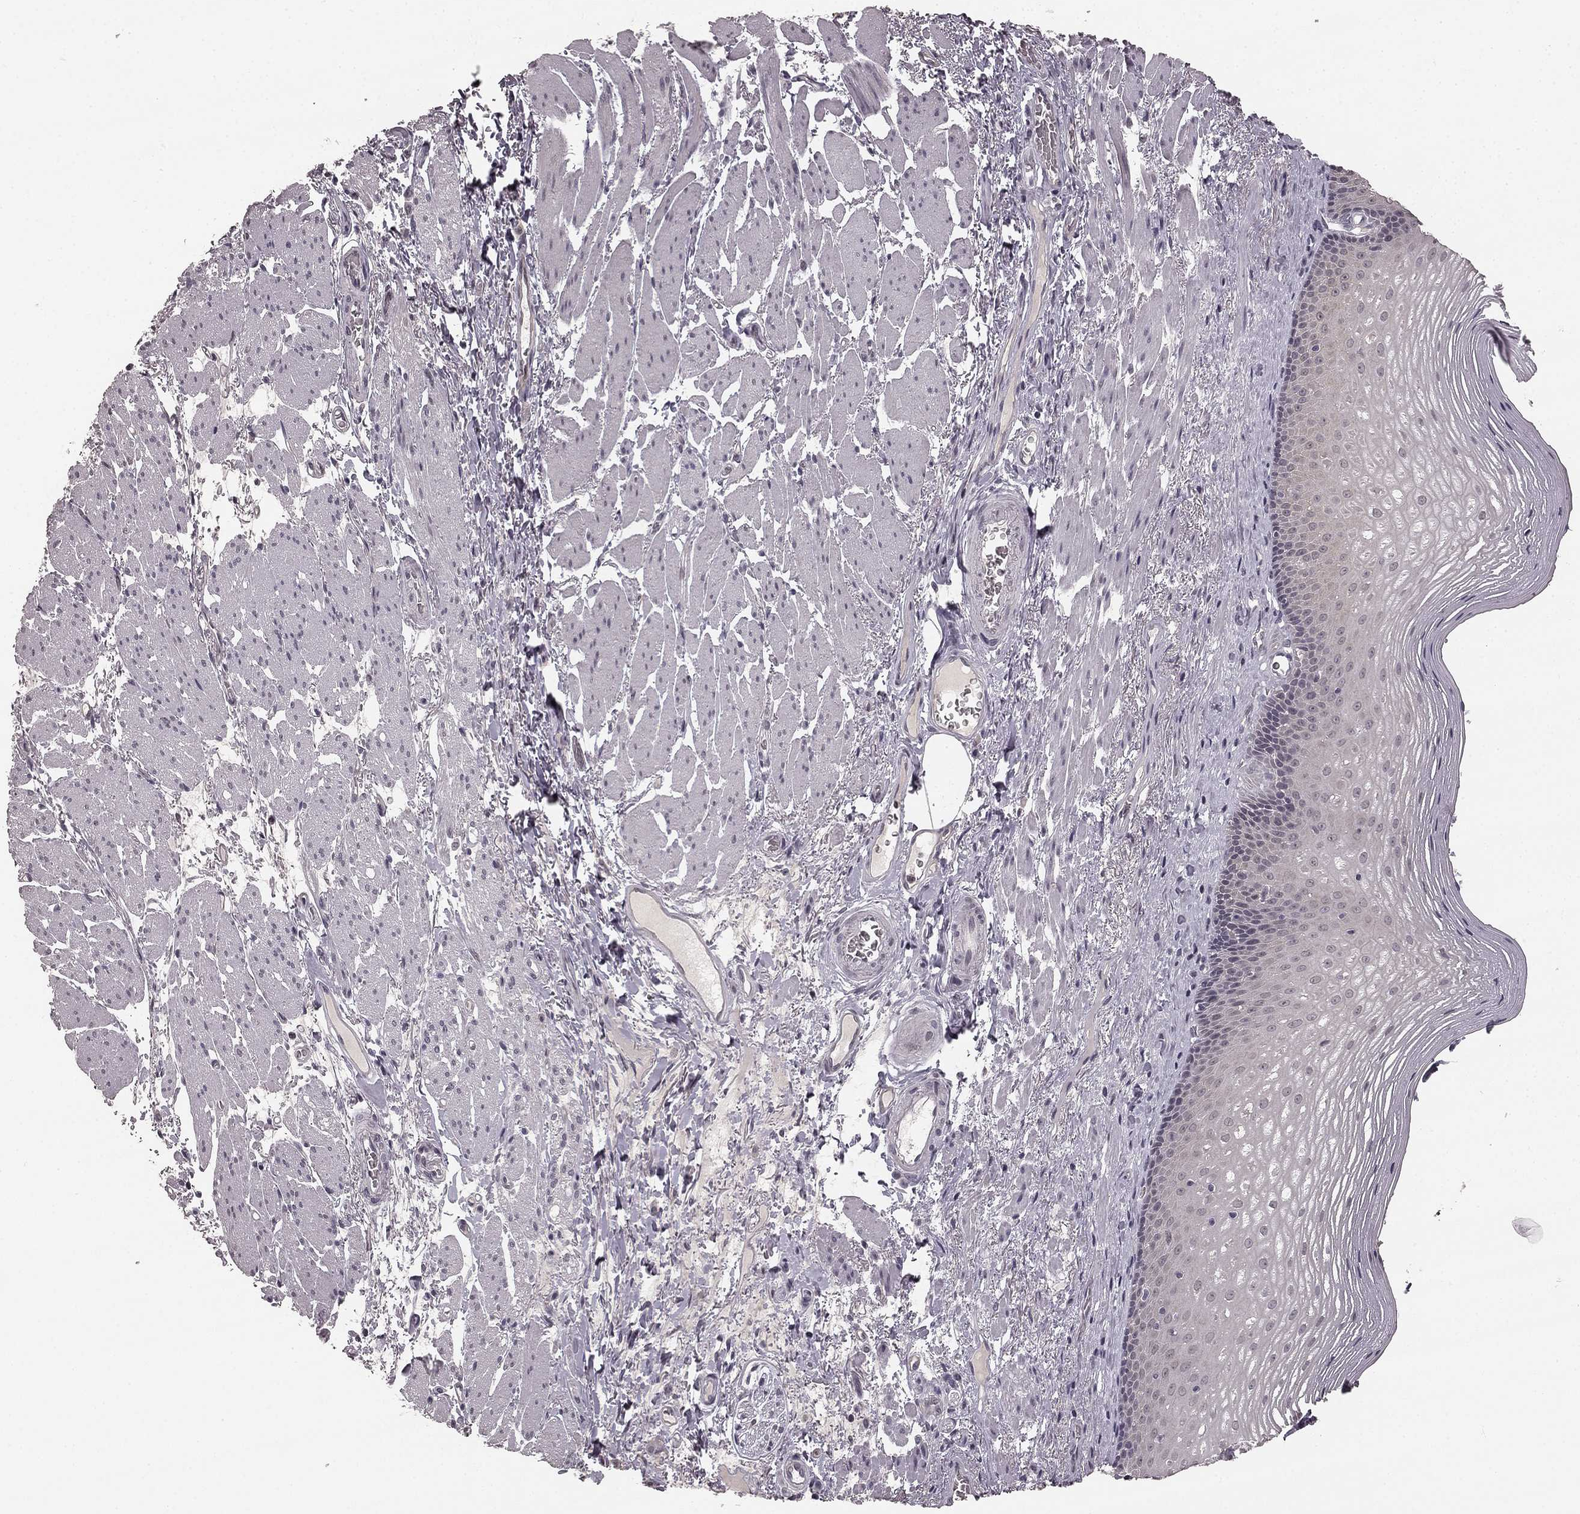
{"staining": {"intensity": "weak", "quantity": "<25%", "location": "cytoplasmic/membranous"}, "tissue": "esophagus", "cell_type": "Squamous epithelial cells", "image_type": "normal", "snomed": [{"axis": "morphology", "description": "Normal tissue, NOS"}, {"axis": "topography", "description": "Esophagus"}], "caption": "This is an immunohistochemistry (IHC) photomicrograph of normal esophagus. There is no expression in squamous epithelial cells.", "gene": "HCN4", "patient": {"sex": "male", "age": 76}}